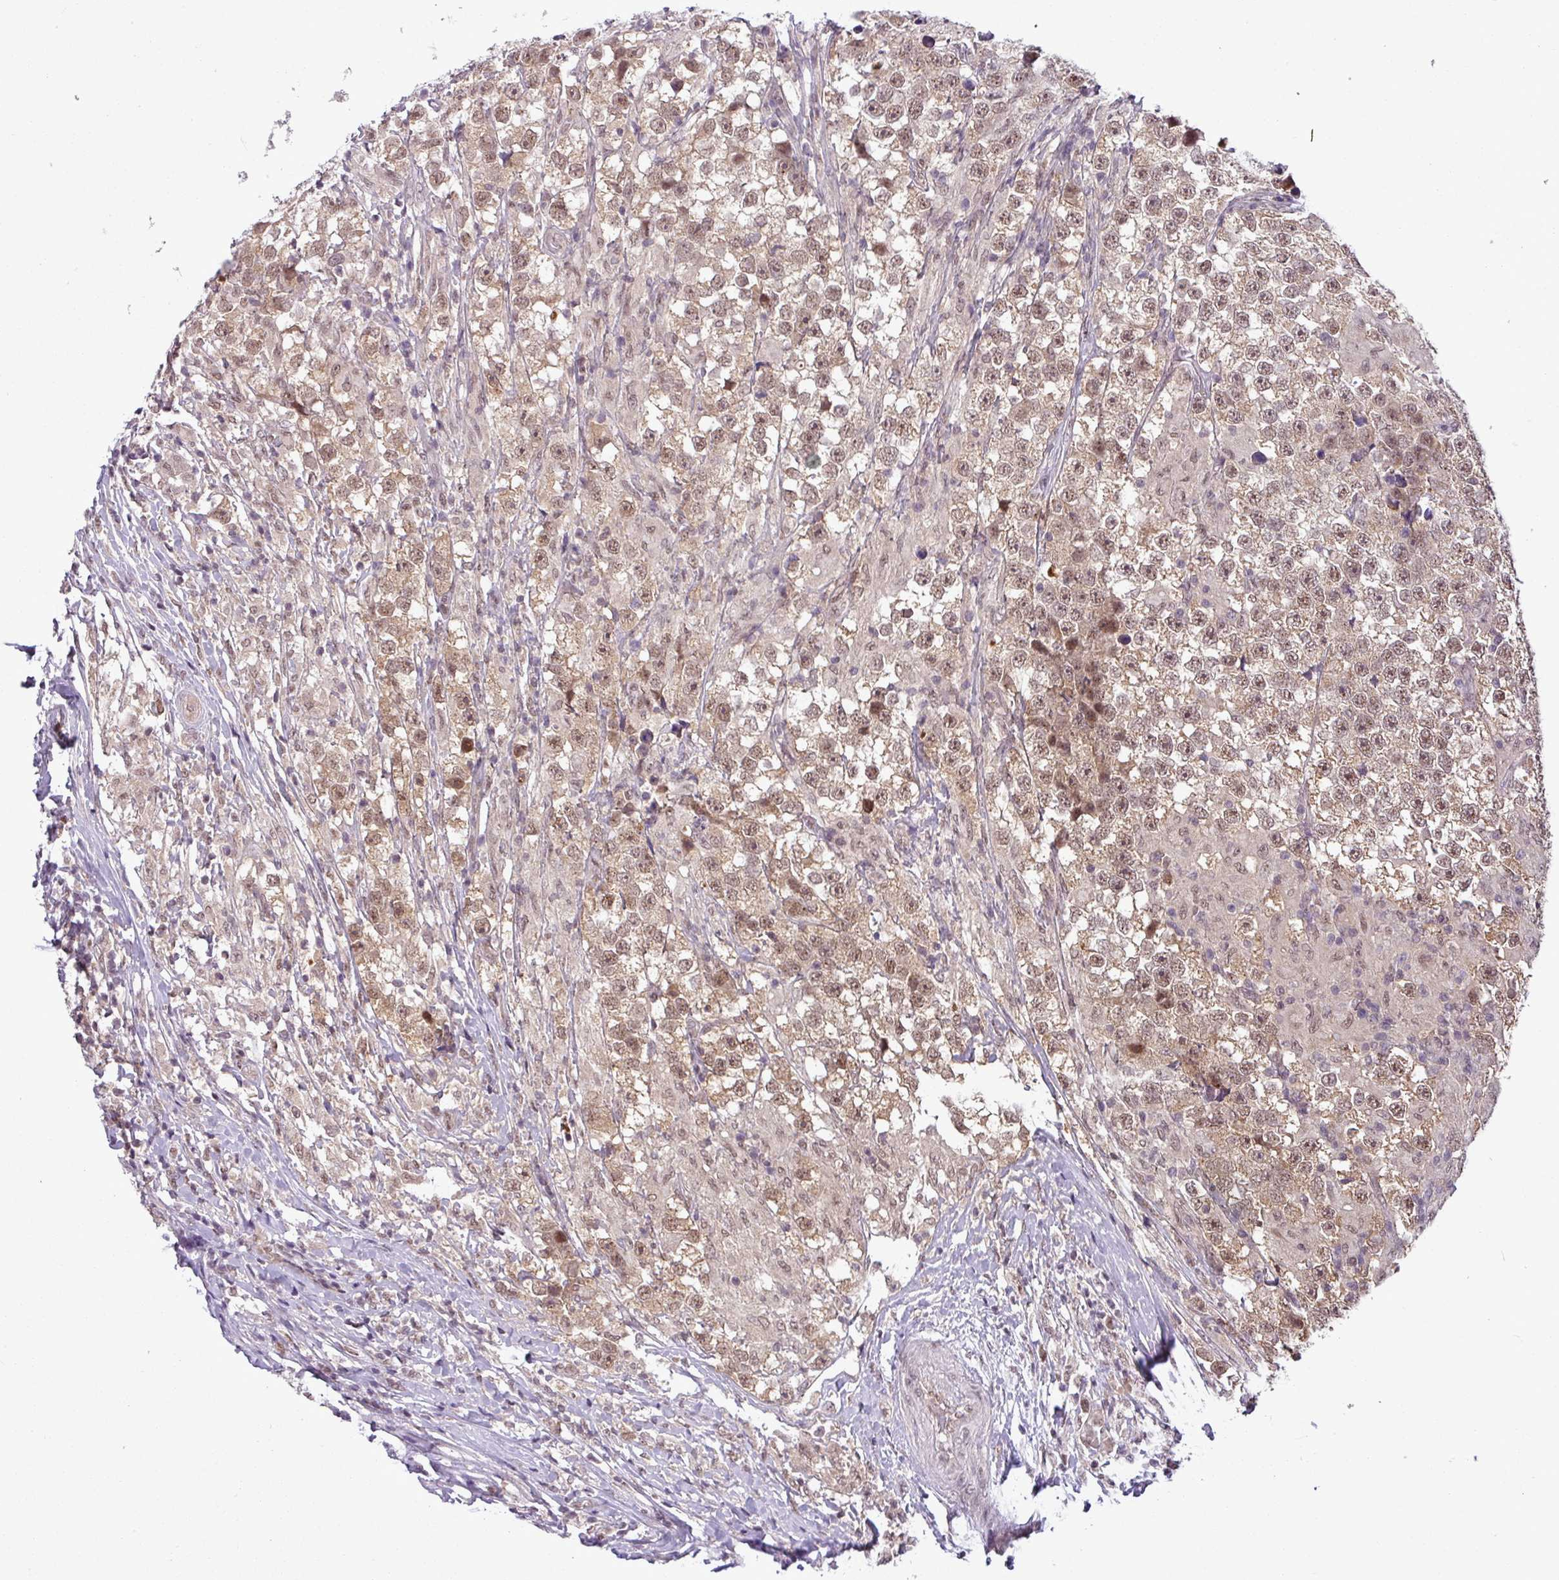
{"staining": {"intensity": "moderate", "quantity": ">75%", "location": "cytoplasmic/membranous,nuclear"}, "tissue": "testis cancer", "cell_type": "Tumor cells", "image_type": "cancer", "snomed": [{"axis": "morphology", "description": "Seminoma, NOS"}, {"axis": "topography", "description": "Testis"}], "caption": "Immunohistochemistry histopathology image of human testis seminoma stained for a protein (brown), which reveals medium levels of moderate cytoplasmic/membranous and nuclear positivity in approximately >75% of tumor cells.", "gene": "MFHAS1", "patient": {"sex": "male", "age": 46}}